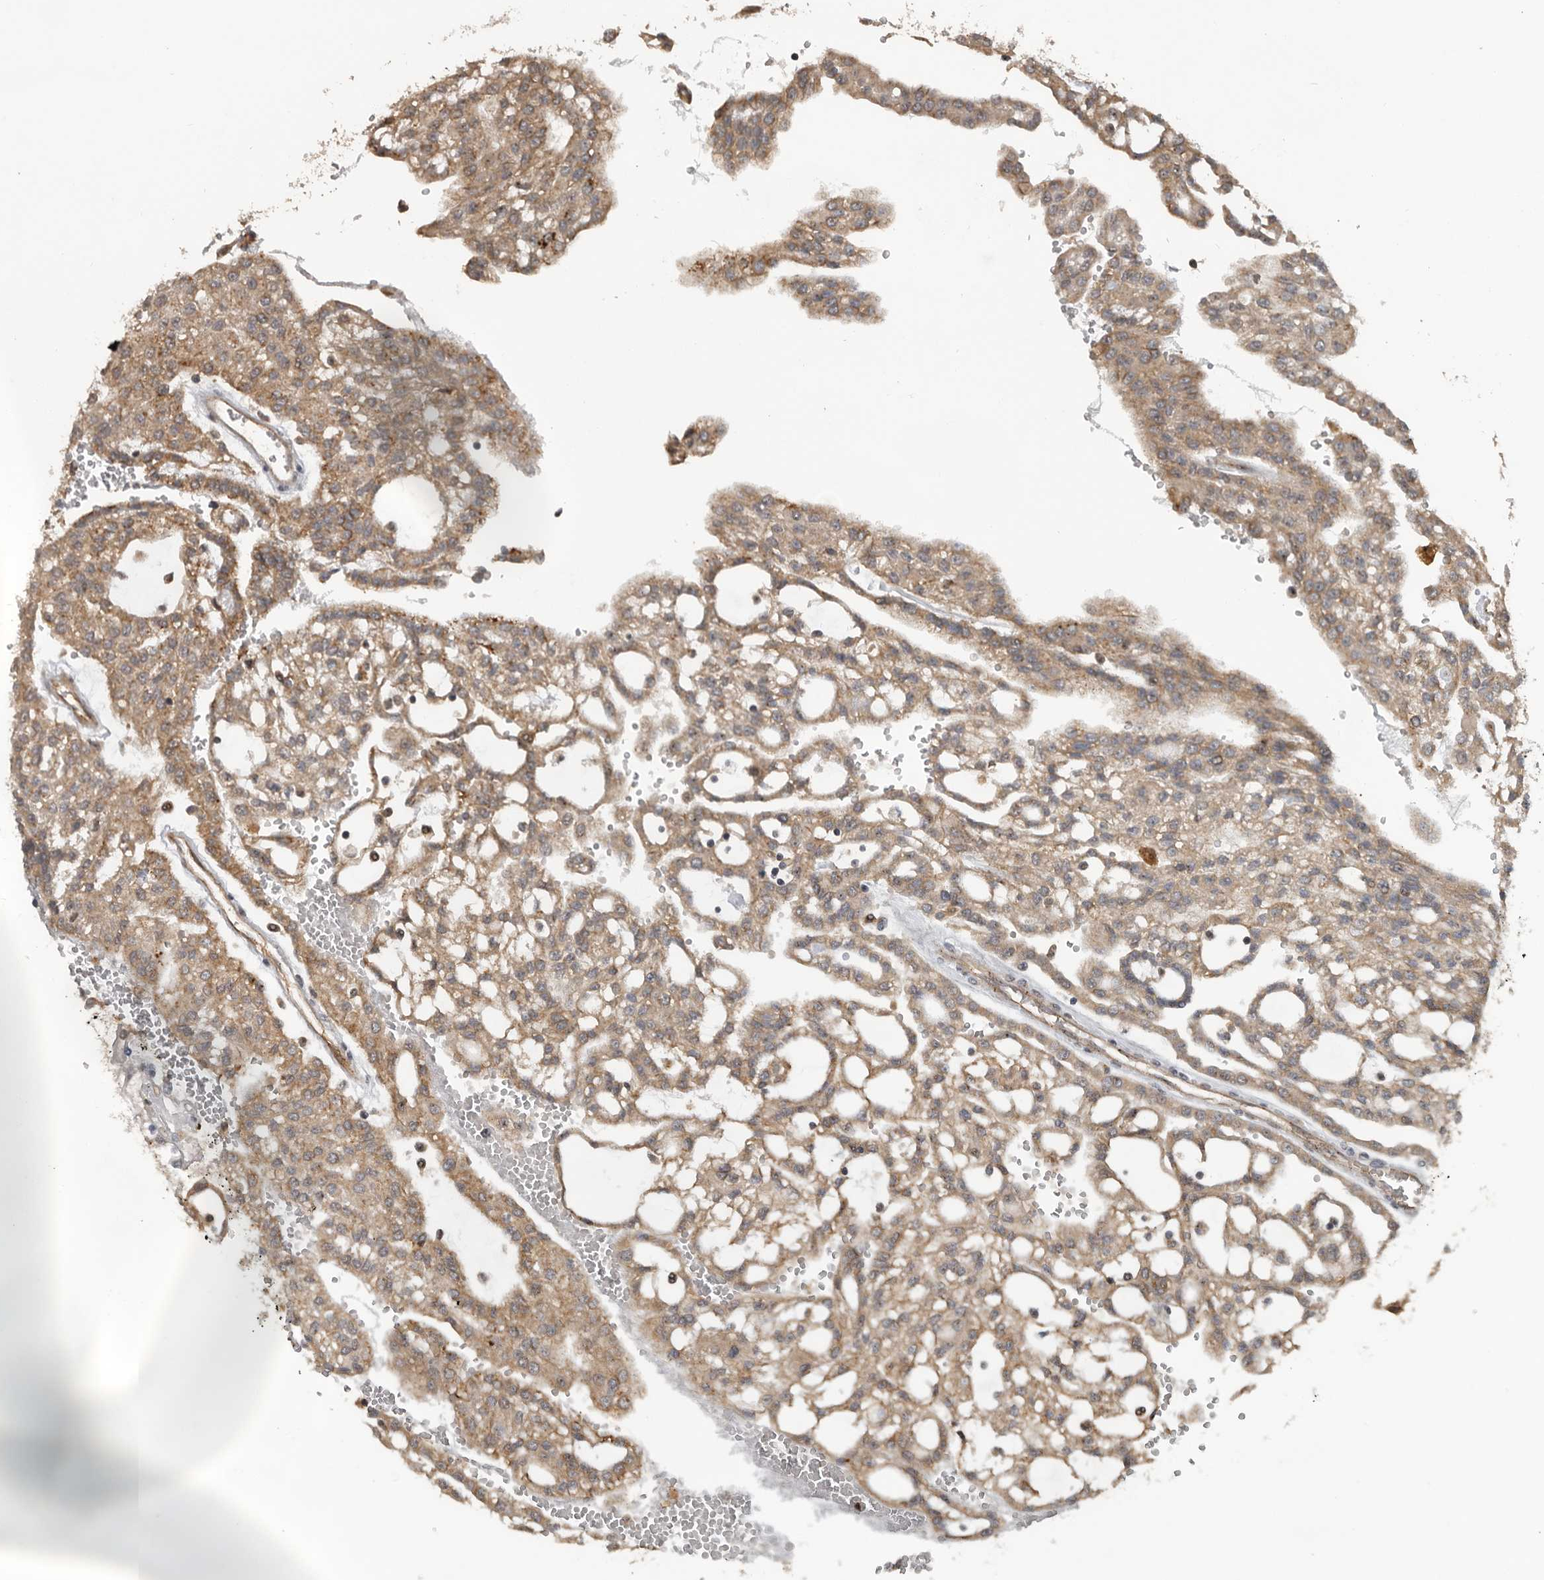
{"staining": {"intensity": "moderate", "quantity": ">75%", "location": "cytoplasmic/membranous"}, "tissue": "renal cancer", "cell_type": "Tumor cells", "image_type": "cancer", "snomed": [{"axis": "morphology", "description": "Adenocarcinoma, NOS"}, {"axis": "topography", "description": "Kidney"}], "caption": "Immunohistochemical staining of human renal cancer (adenocarcinoma) exhibits medium levels of moderate cytoplasmic/membranous protein expression in about >75% of tumor cells.", "gene": "CEP350", "patient": {"sex": "male", "age": 63}}